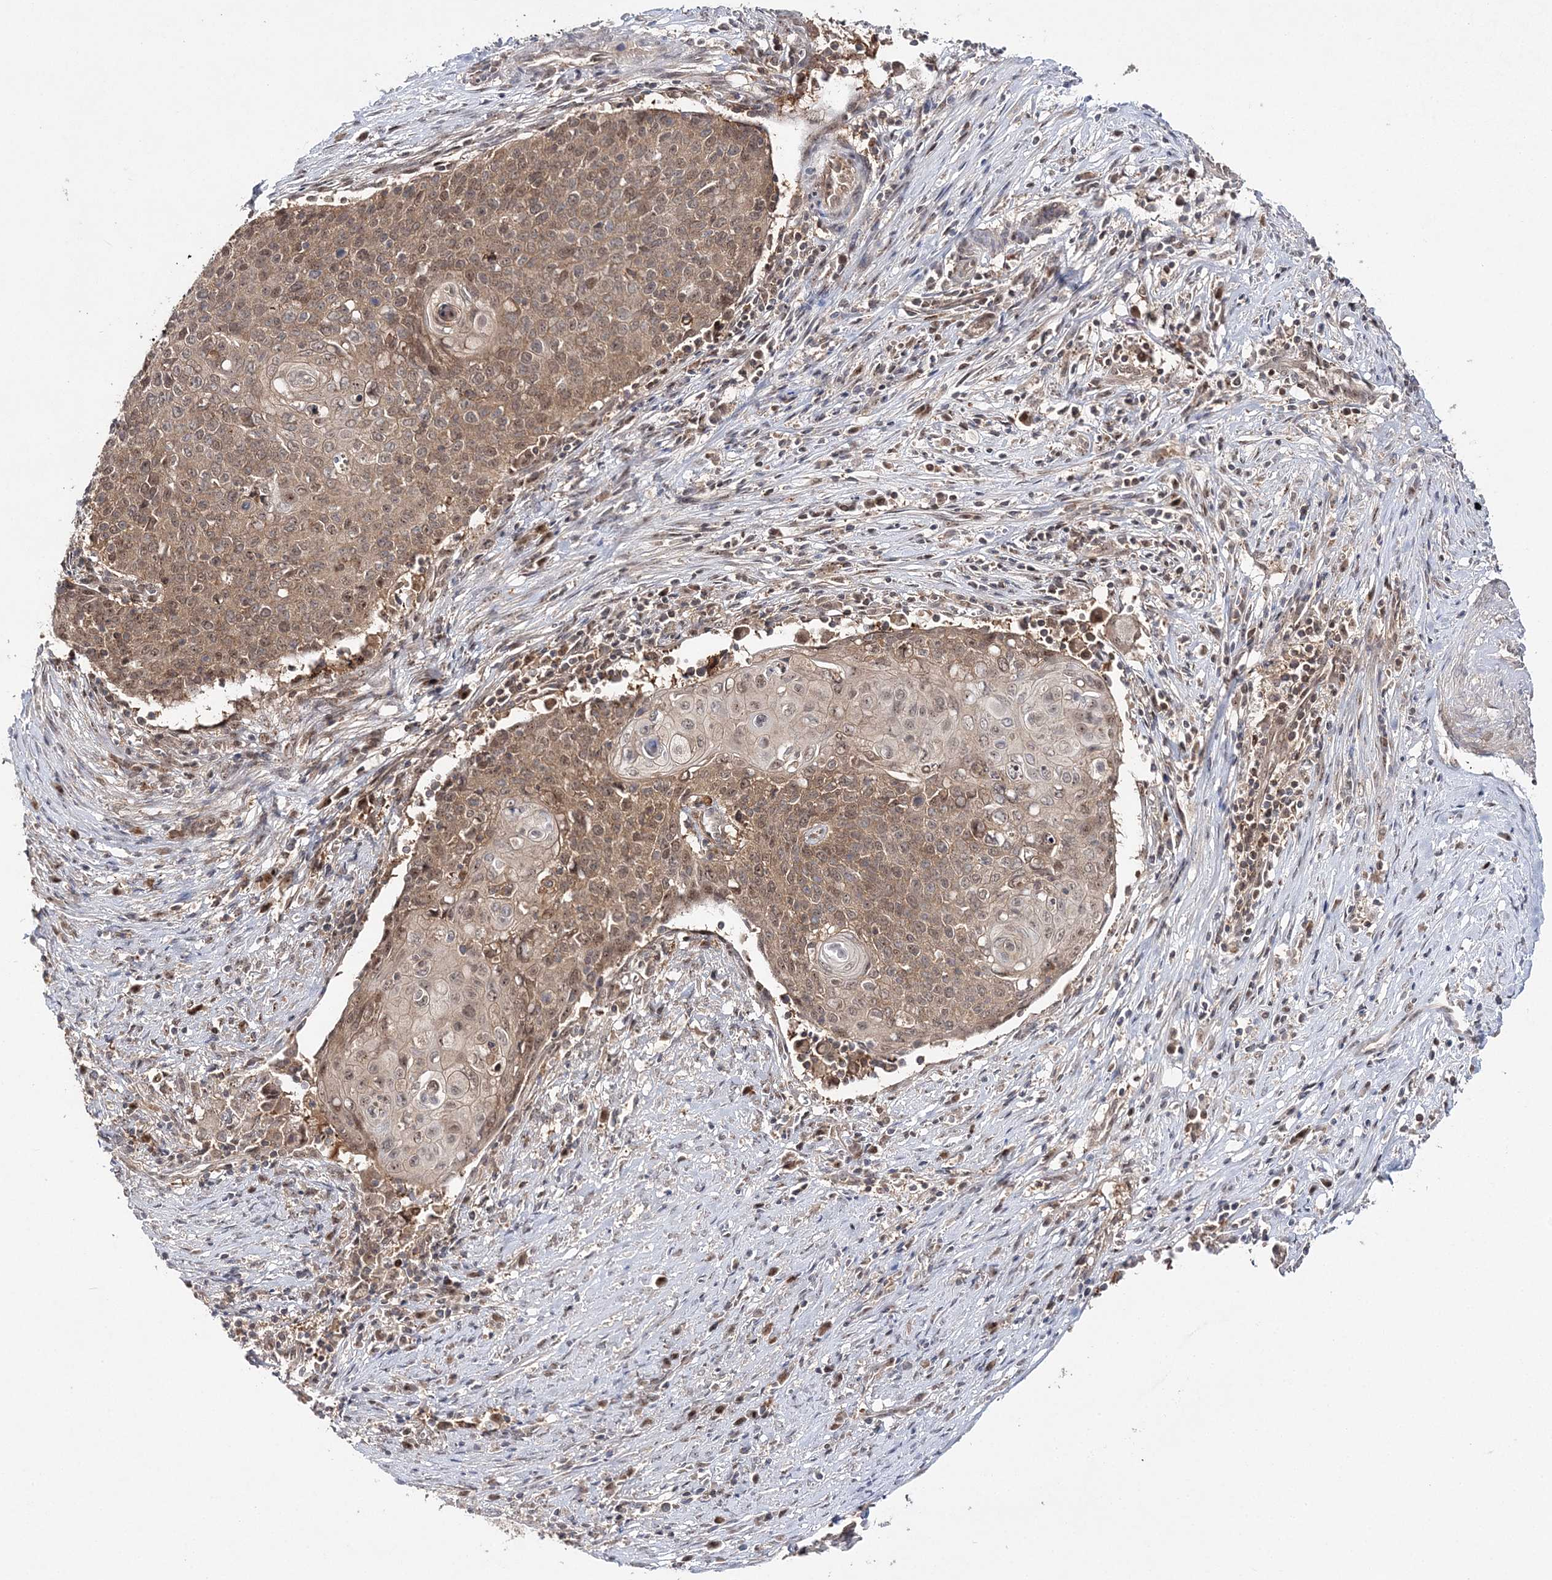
{"staining": {"intensity": "weak", "quantity": ">75%", "location": "cytoplasmic/membranous,nuclear"}, "tissue": "cervical cancer", "cell_type": "Tumor cells", "image_type": "cancer", "snomed": [{"axis": "morphology", "description": "Squamous cell carcinoma, NOS"}, {"axis": "topography", "description": "Cervix"}], "caption": "This photomicrograph displays cervical cancer stained with IHC to label a protein in brown. The cytoplasmic/membranous and nuclear of tumor cells show weak positivity for the protein. Nuclei are counter-stained blue.", "gene": "NIF3L1", "patient": {"sex": "female", "age": 39}}